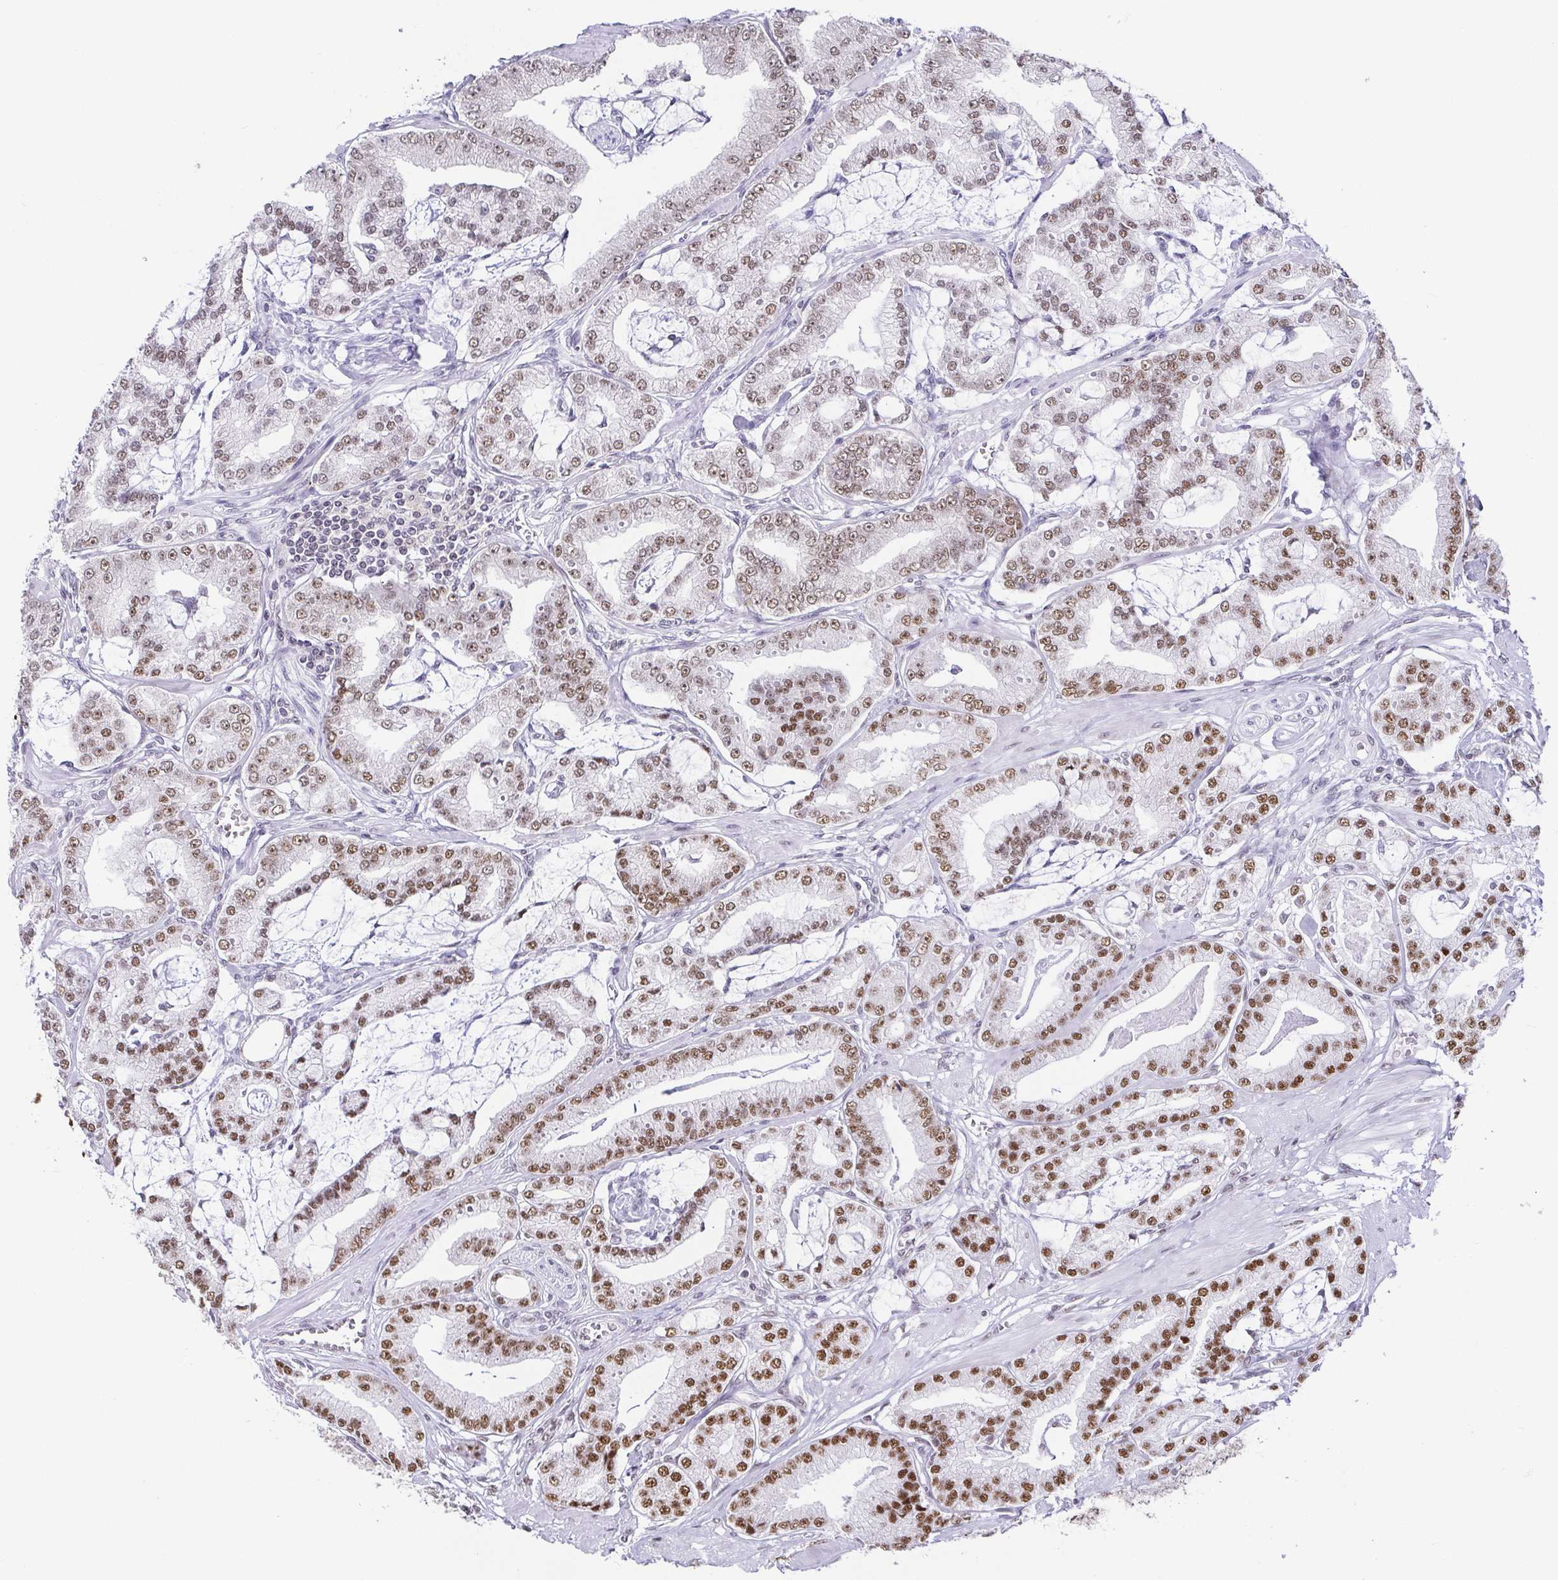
{"staining": {"intensity": "moderate", "quantity": ">75%", "location": "nuclear"}, "tissue": "prostate cancer", "cell_type": "Tumor cells", "image_type": "cancer", "snomed": [{"axis": "morphology", "description": "Adenocarcinoma, High grade"}, {"axis": "topography", "description": "Prostate"}], "caption": "The image shows staining of adenocarcinoma (high-grade) (prostate), revealing moderate nuclear protein staining (brown color) within tumor cells.", "gene": "EWSR1", "patient": {"sex": "male", "age": 71}}